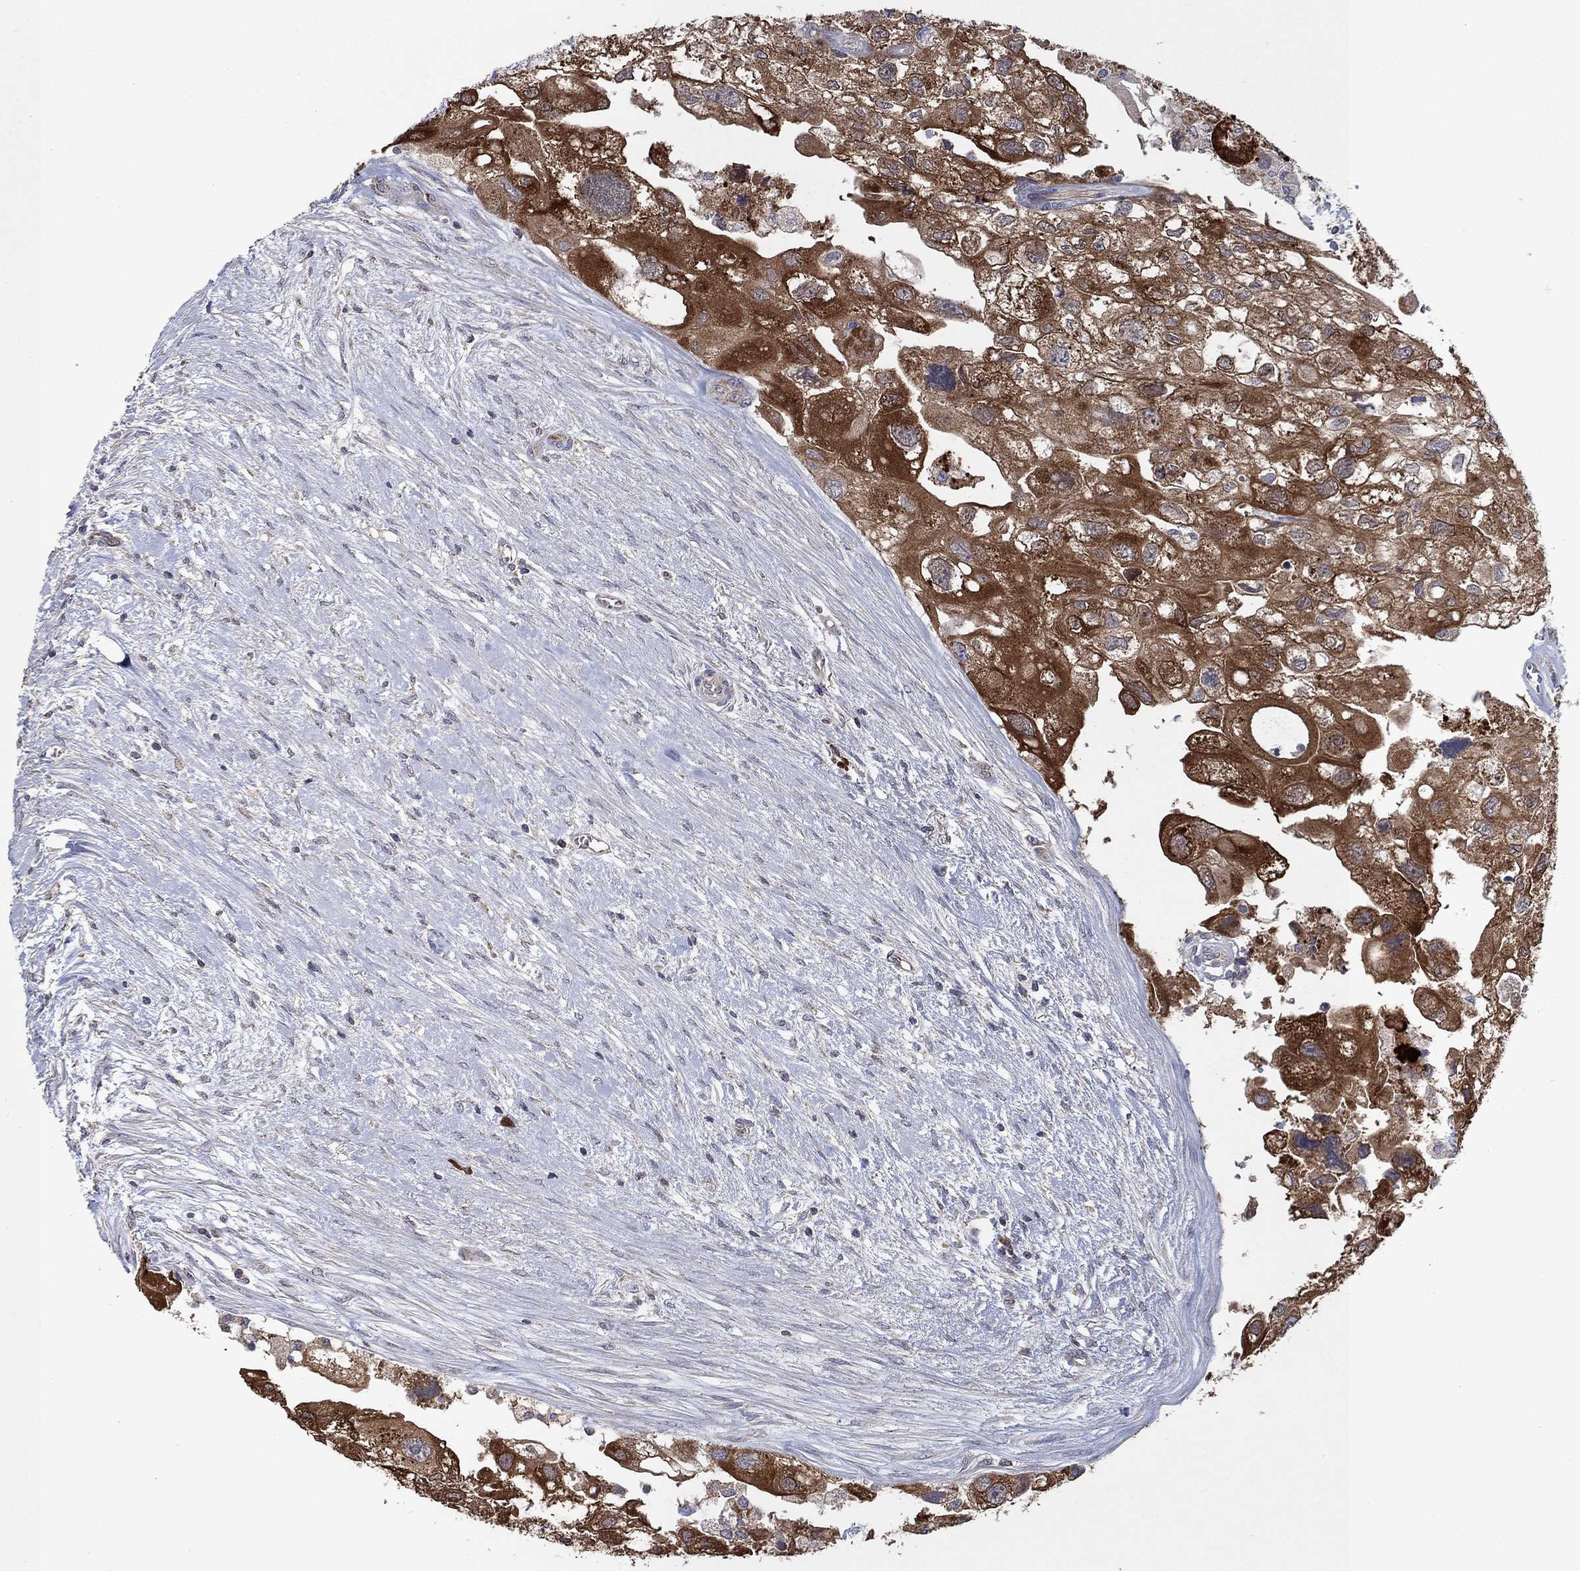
{"staining": {"intensity": "strong", "quantity": ">75%", "location": "cytoplasmic/membranous"}, "tissue": "urothelial cancer", "cell_type": "Tumor cells", "image_type": "cancer", "snomed": [{"axis": "morphology", "description": "Urothelial carcinoma, High grade"}, {"axis": "topography", "description": "Urinary bladder"}], "caption": "The photomicrograph demonstrates staining of urothelial cancer, revealing strong cytoplasmic/membranous protein expression (brown color) within tumor cells.", "gene": "HID1", "patient": {"sex": "male", "age": 59}}